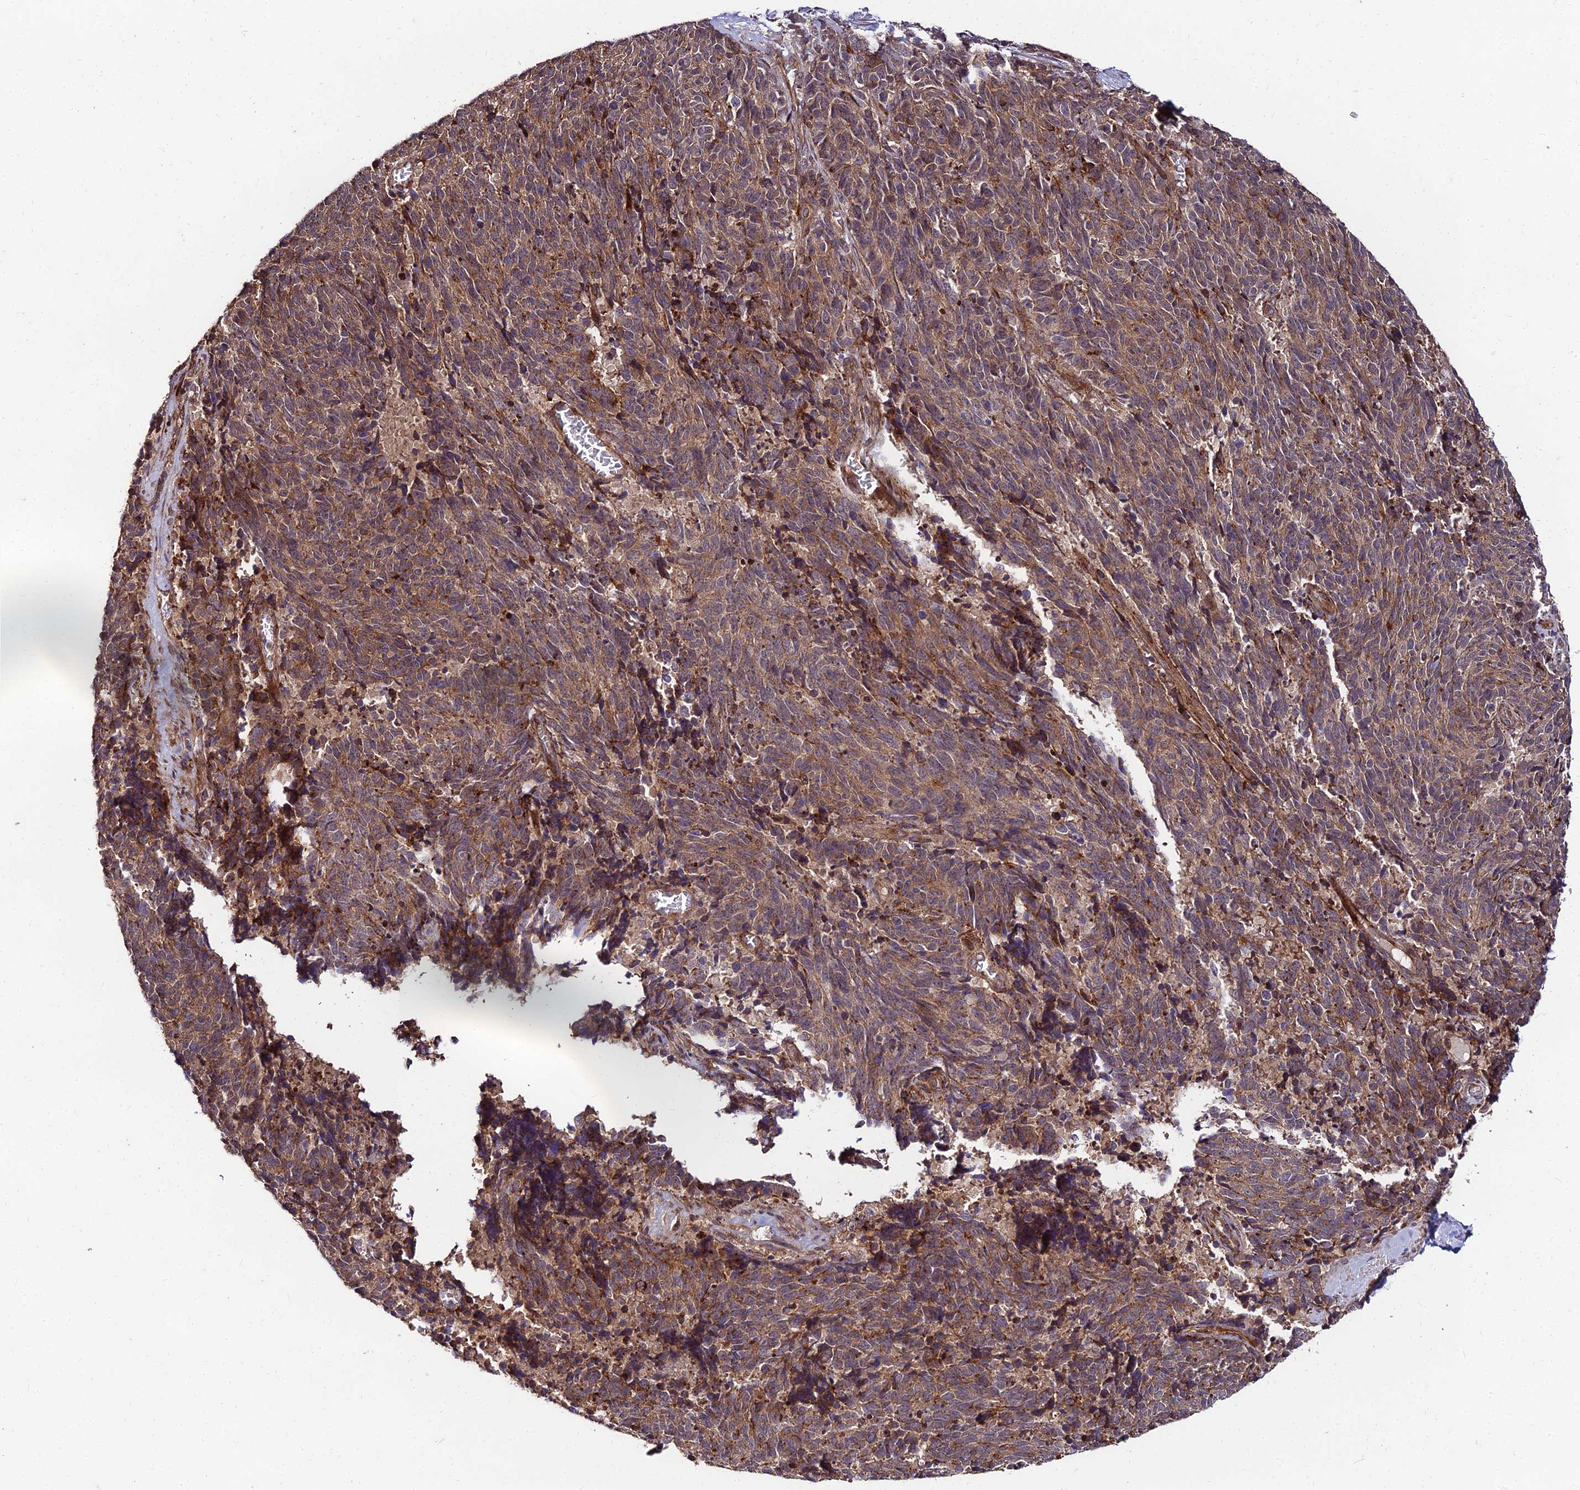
{"staining": {"intensity": "moderate", "quantity": "25%-75%", "location": "cytoplasmic/membranous"}, "tissue": "cervical cancer", "cell_type": "Tumor cells", "image_type": "cancer", "snomed": [{"axis": "morphology", "description": "Squamous cell carcinoma, NOS"}, {"axis": "topography", "description": "Cervix"}], "caption": "Moderate cytoplasmic/membranous staining is seen in about 25%-75% of tumor cells in cervical squamous cell carcinoma. The staining is performed using DAB brown chromogen to label protein expression. The nuclei are counter-stained blue using hematoxylin.", "gene": "MKKS", "patient": {"sex": "female", "age": 29}}